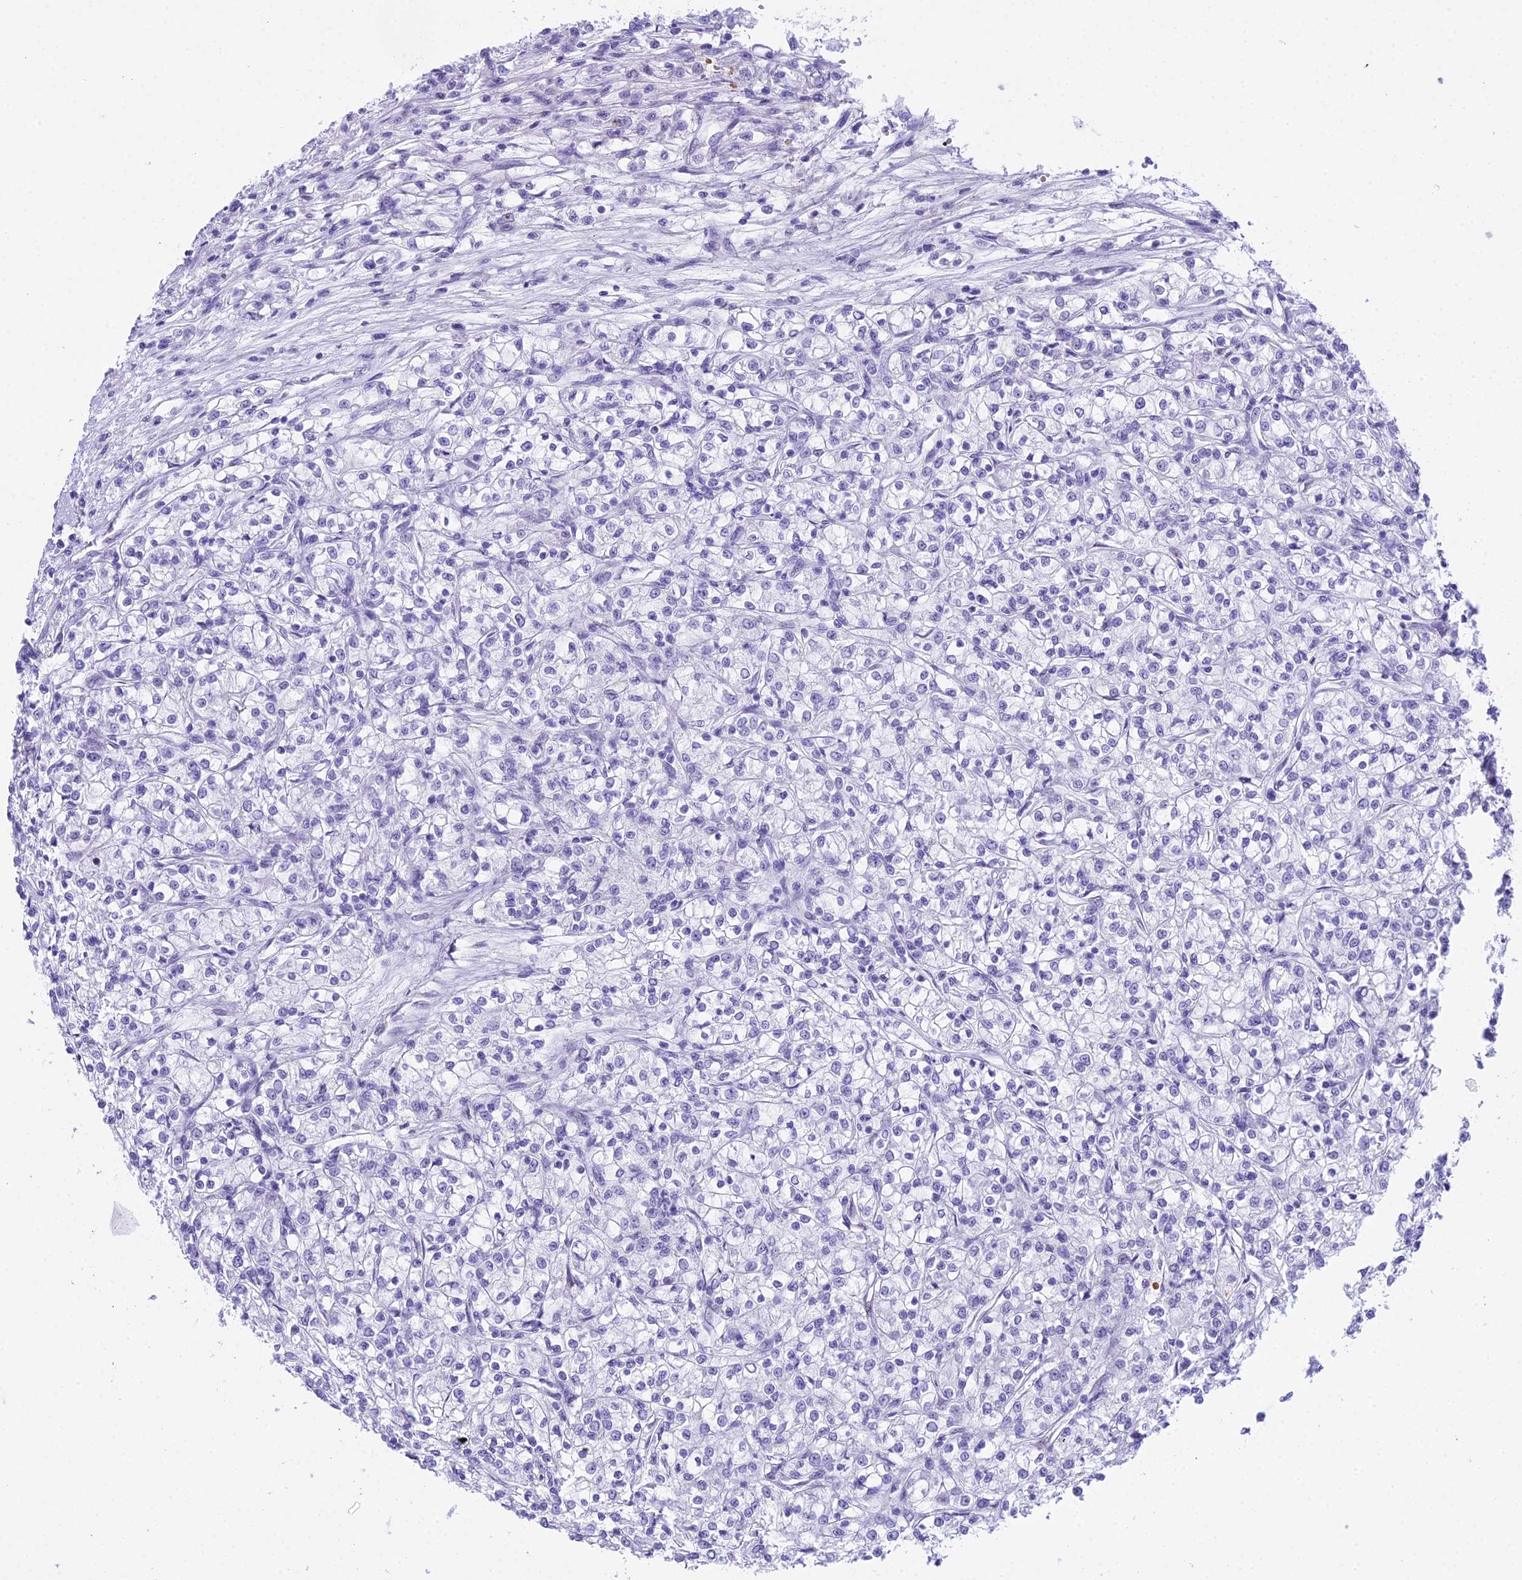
{"staining": {"intensity": "negative", "quantity": "none", "location": "none"}, "tissue": "renal cancer", "cell_type": "Tumor cells", "image_type": "cancer", "snomed": [{"axis": "morphology", "description": "Adenocarcinoma, NOS"}, {"axis": "topography", "description": "Kidney"}], "caption": "Histopathology image shows no significant protein staining in tumor cells of renal adenocarcinoma.", "gene": "RNPS1", "patient": {"sex": "female", "age": 59}}